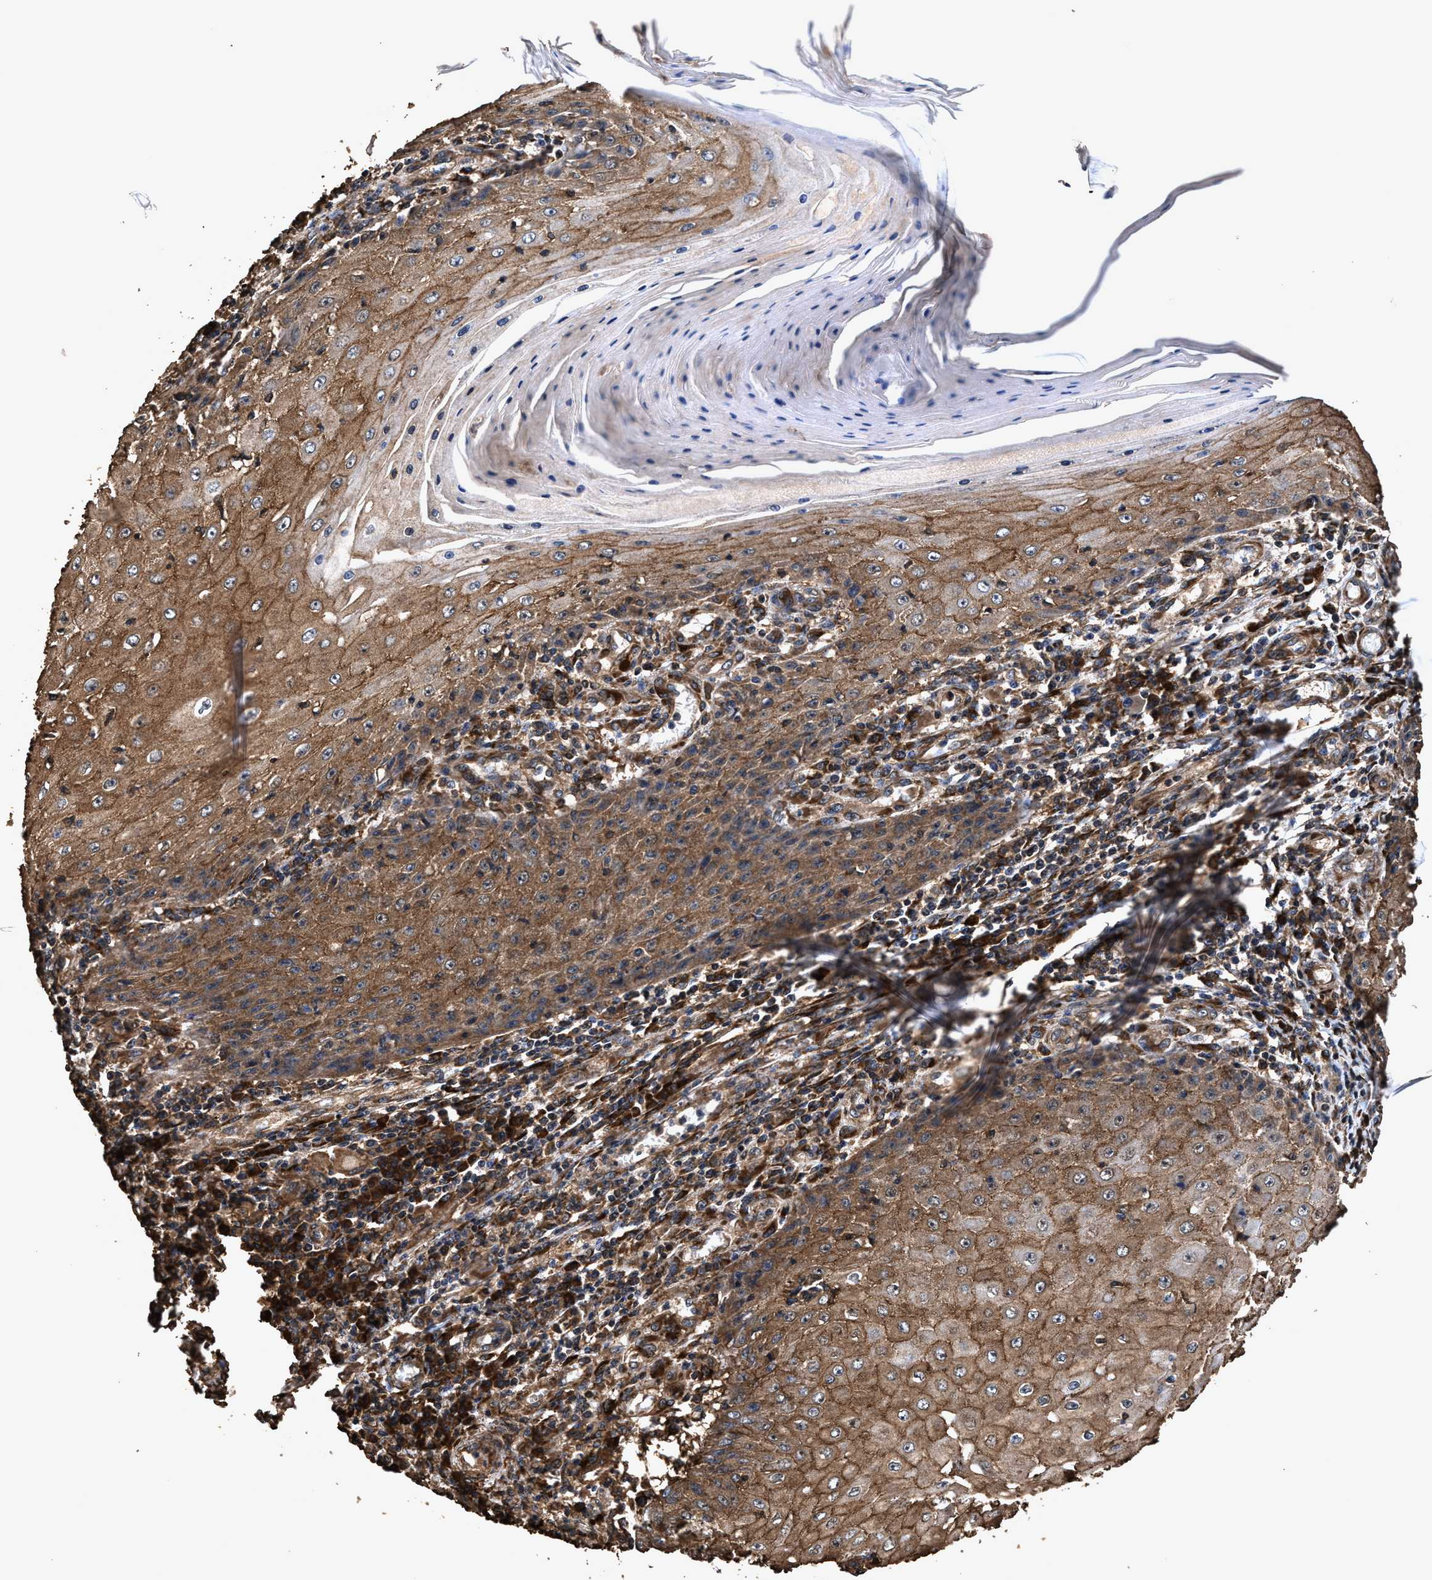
{"staining": {"intensity": "moderate", "quantity": ">75%", "location": "cytoplasmic/membranous"}, "tissue": "skin cancer", "cell_type": "Tumor cells", "image_type": "cancer", "snomed": [{"axis": "morphology", "description": "Squamous cell carcinoma, NOS"}, {"axis": "topography", "description": "Skin"}], "caption": "This is a histology image of immunohistochemistry staining of squamous cell carcinoma (skin), which shows moderate positivity in the cytoplasmic/membranous of tumor cells.", "gene": "ZMYND19", "patient": {"sex": "female", "age": 73}}